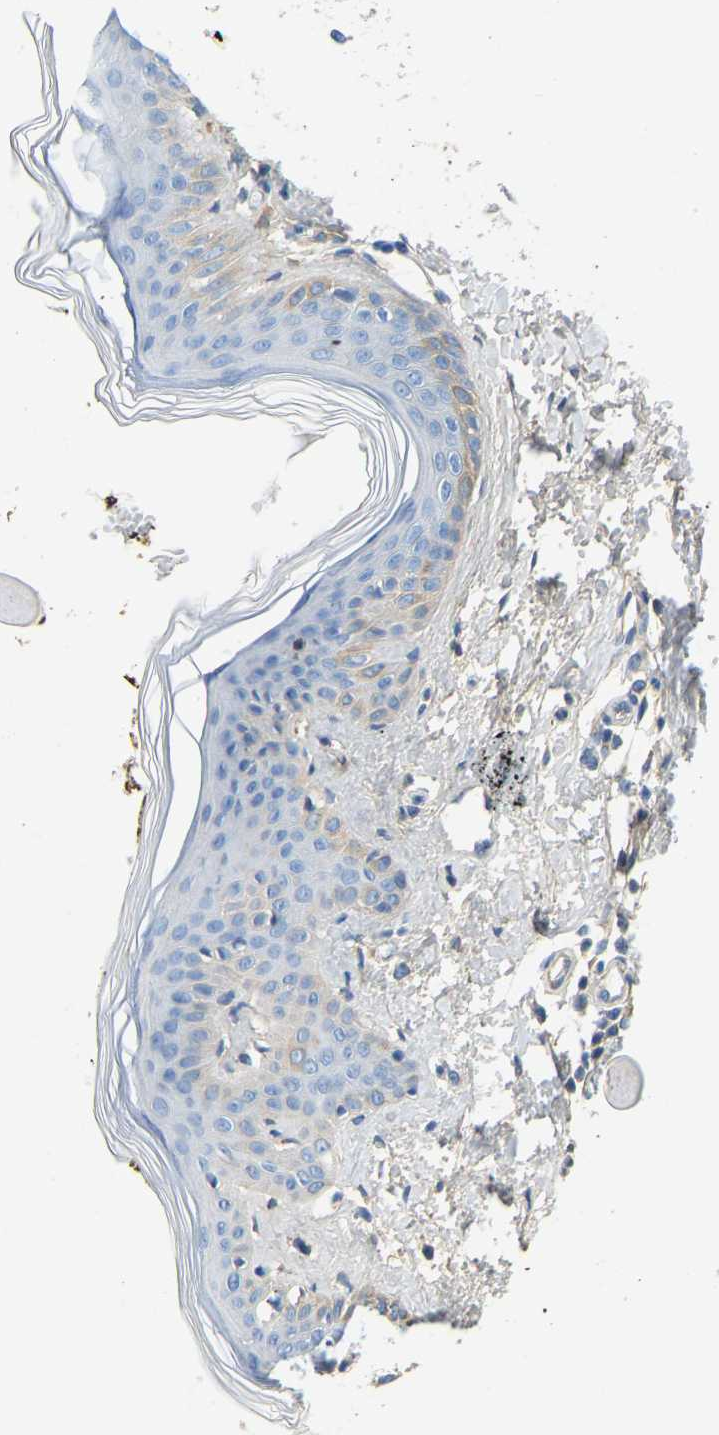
{"staining": {"intensity": "weak", "quantity": "25%-75%", "location": "cytoplasmic/membranous"}, "tissue": "skin", "cell_type": "Fibroblasts", "image_type": "normal", "snomed": [{"axis": "morphology", "description": "Normal tissue, NOS"}, {"axis": "topography", "description": "Skin"}], "caption": "IHC staining of benign skin, which exhibits low levels of weak cytoplasmic/membranous positivity in about 25%-75% of fibroblasts indicating weak cytoplasmic/membranous protein positivity. The staining was performed using DAB (3,3'-diaminobenzidine) (brown) for protein detection and nuclei were counterstained in hematoxylin (blue).", "gene": "TECTA", "patient": {"sex": "female", "age": 17}}